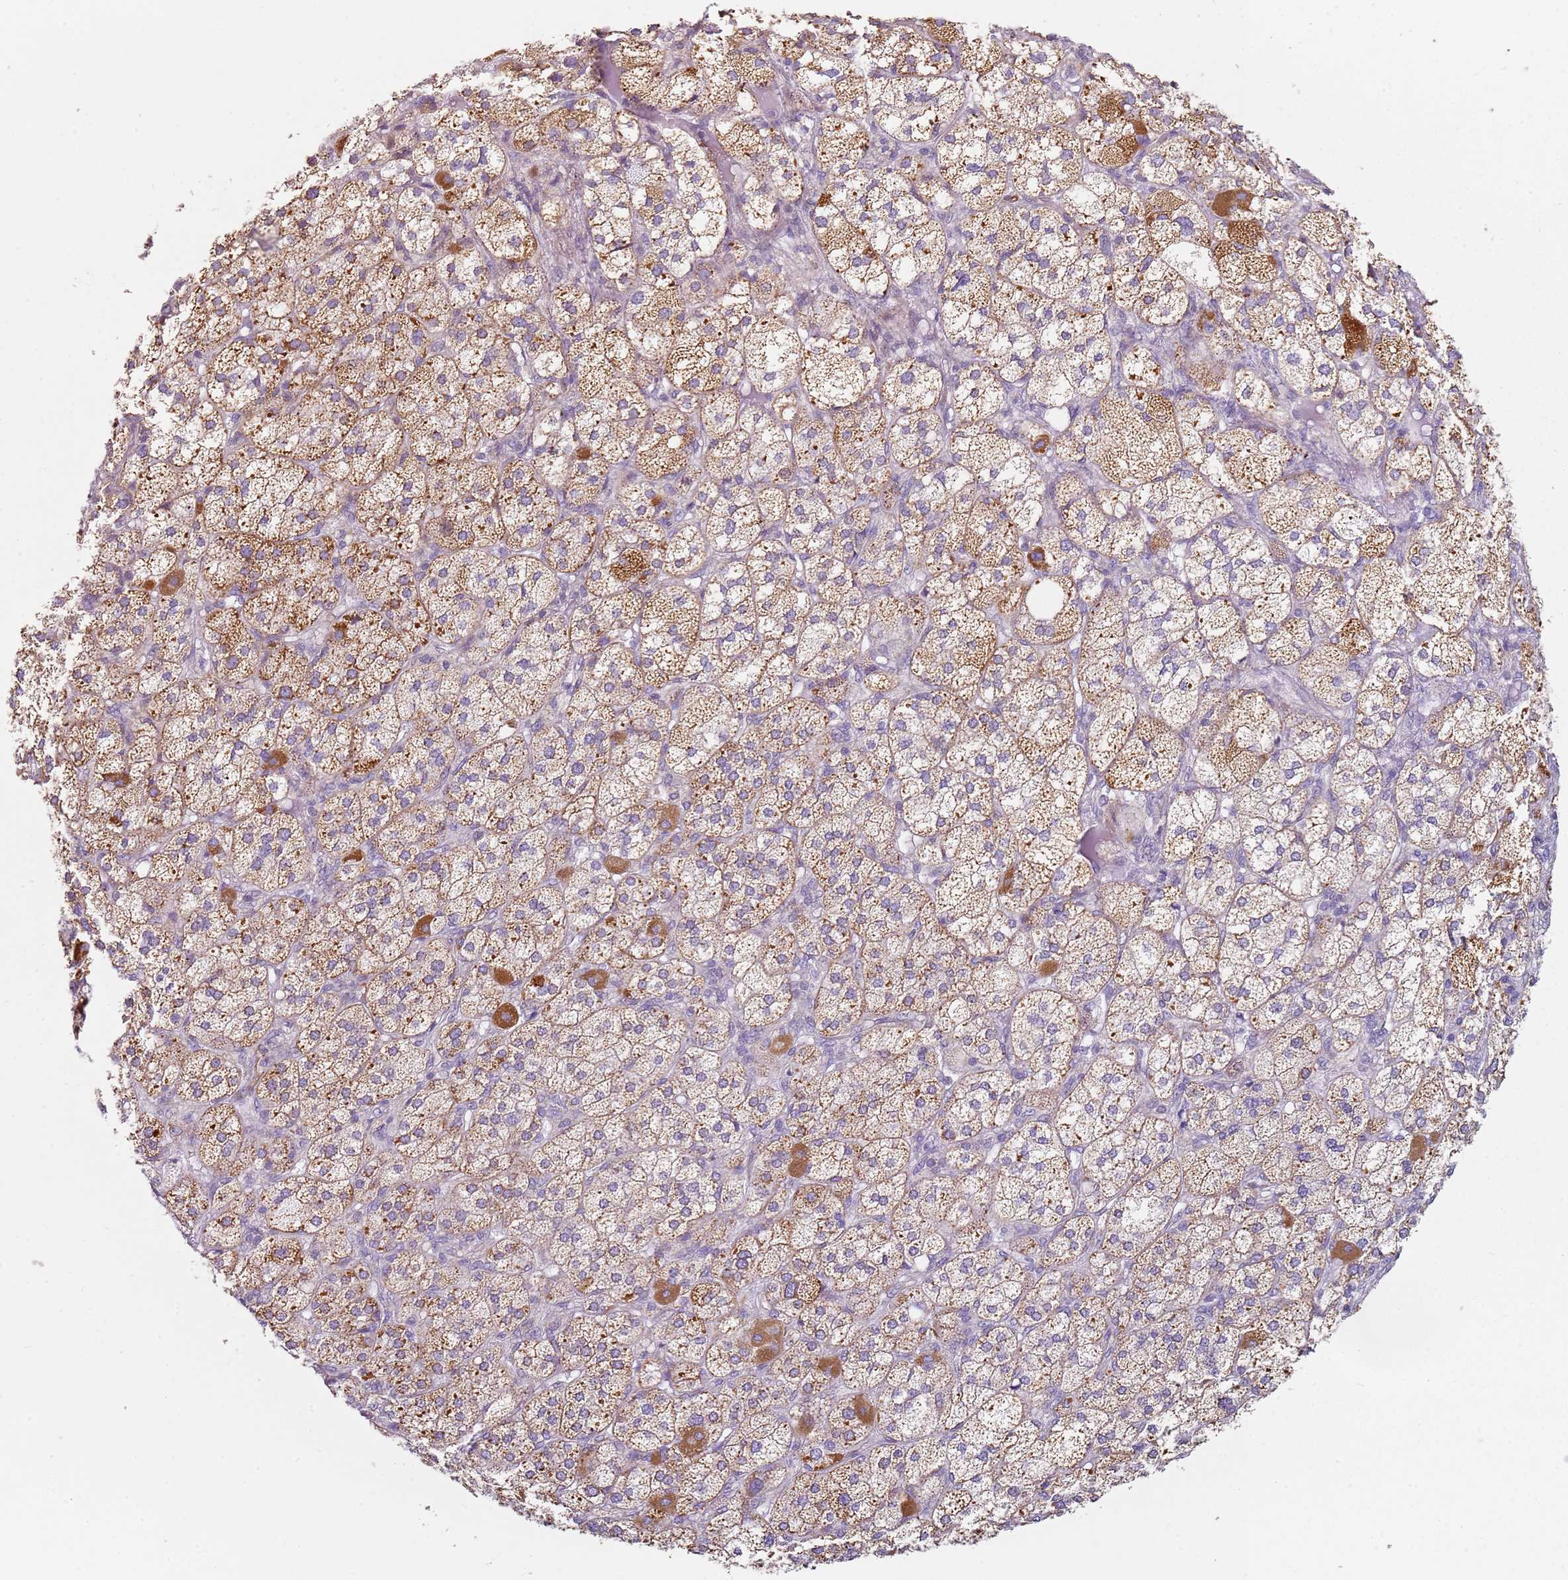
{"staining": {"intensity": "moderate", "quantity": ">75%", "location": "cytoplasmic/membranous"}, "tissue": "adrenal gland", "cell_type": "Glandular cells", "image_type": "normal", "snomed": [{"axis": "morphology", "description": "Normal tissue, NOS"}, {"axis": "topography", "description": "Adrenal gland"}], "caption": "About >75% of glandular cells in benign adrenal gland demonstrate moderate cytoplasmic/membranous protein staining as visualized by brown immunohistochemical staining.", "gene": "ALS2", "patient": {"sex": "female", "age": 61}}